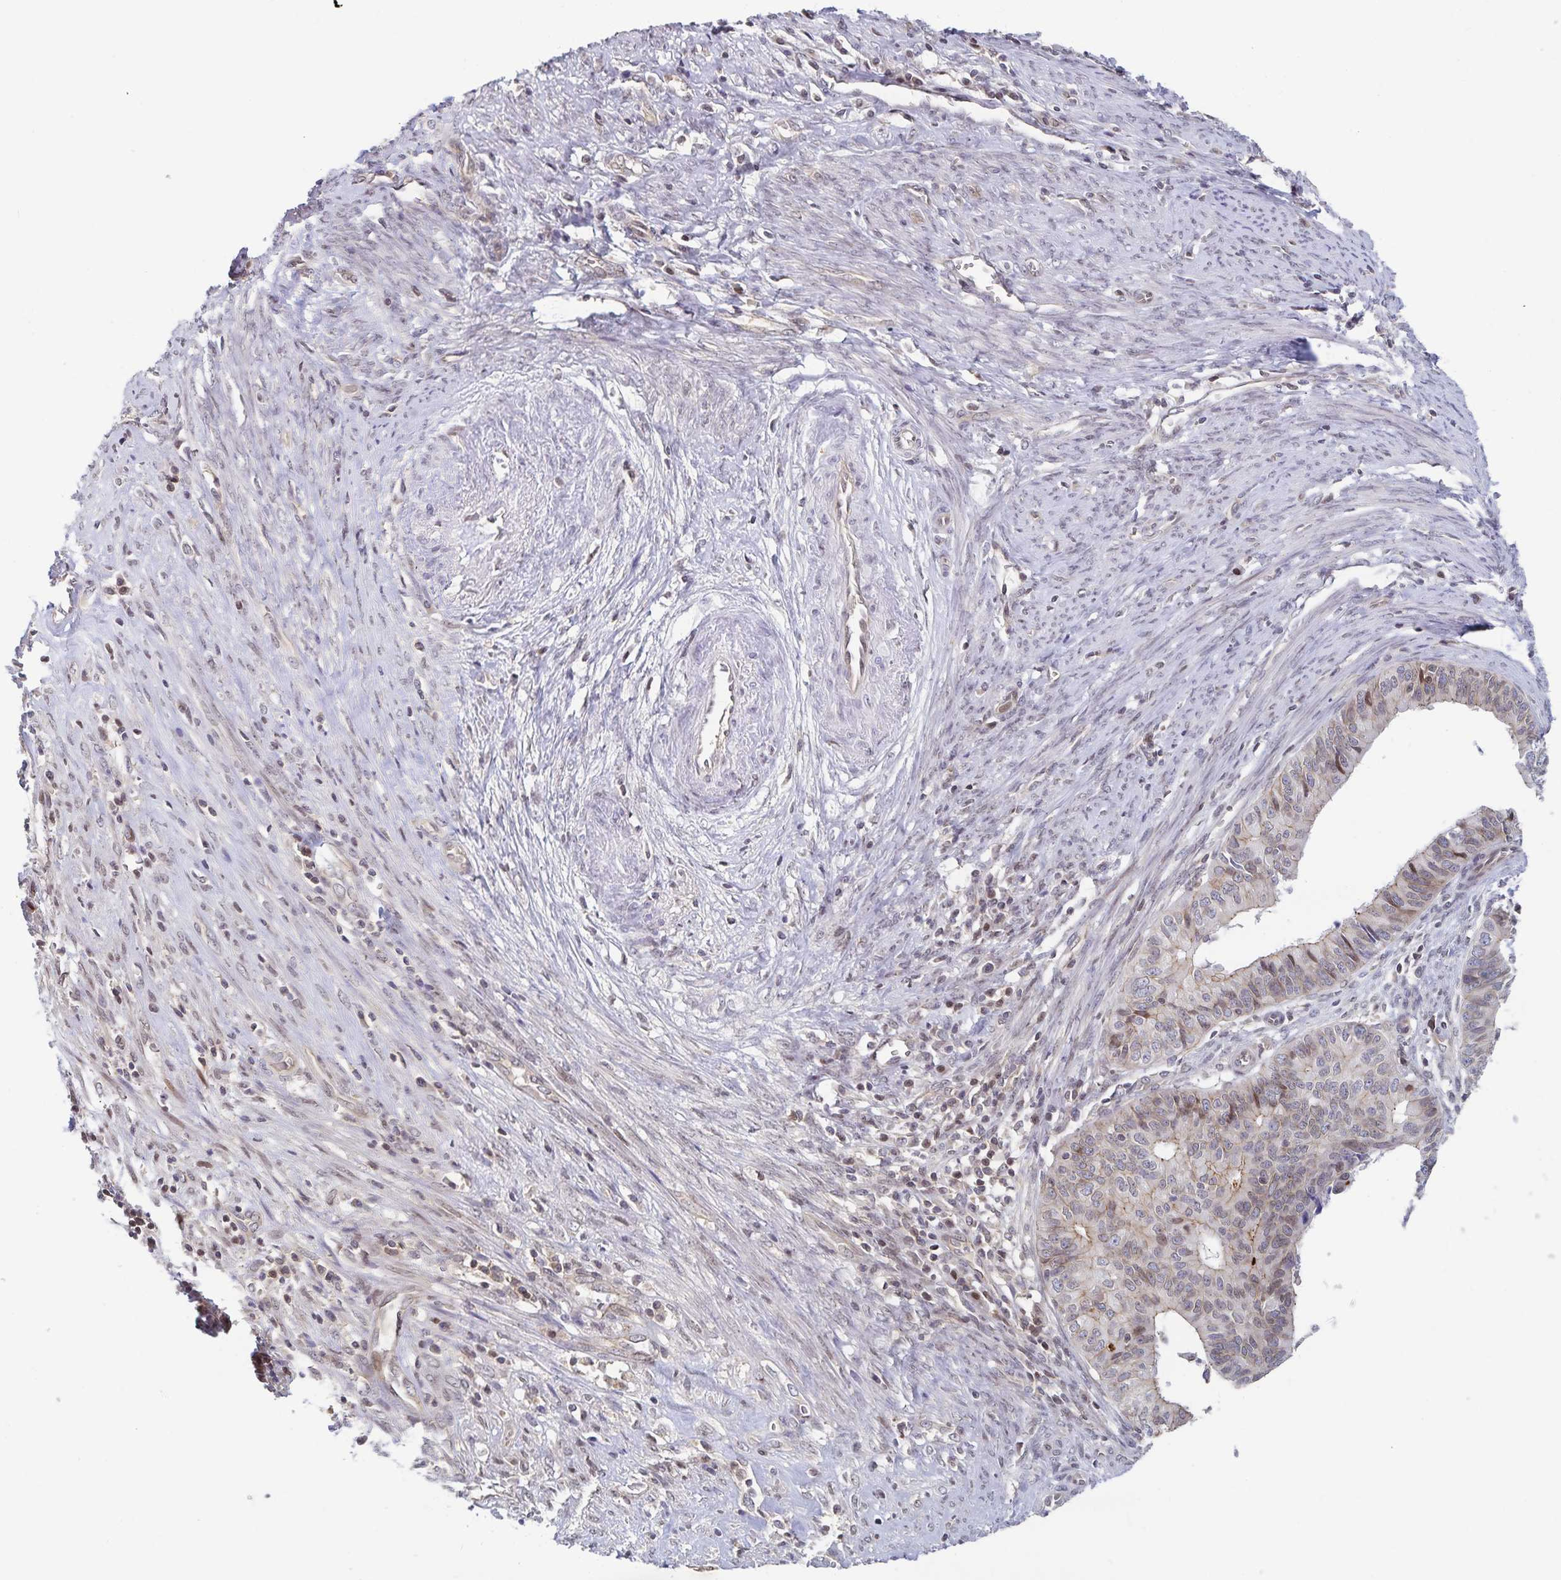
{"staining": {"intensity": "weak", "quantity": "<25%", "location": "nuclear"}, "tissue": "endometrial cancer", "cell_type": "Tumor cells", "image_type": "cancer", "snomed": [{"axis": "morphology", "description": "Adenocarcinoma, NOS"}, {"axis": "topography", "description": "Endometrium"}], "caption": "Histopathology image shows no significant protein expression in tumor cells of endometrial cancer.", "gene": "RAB9B", "patient": {"sex": "female", "age": 65}}